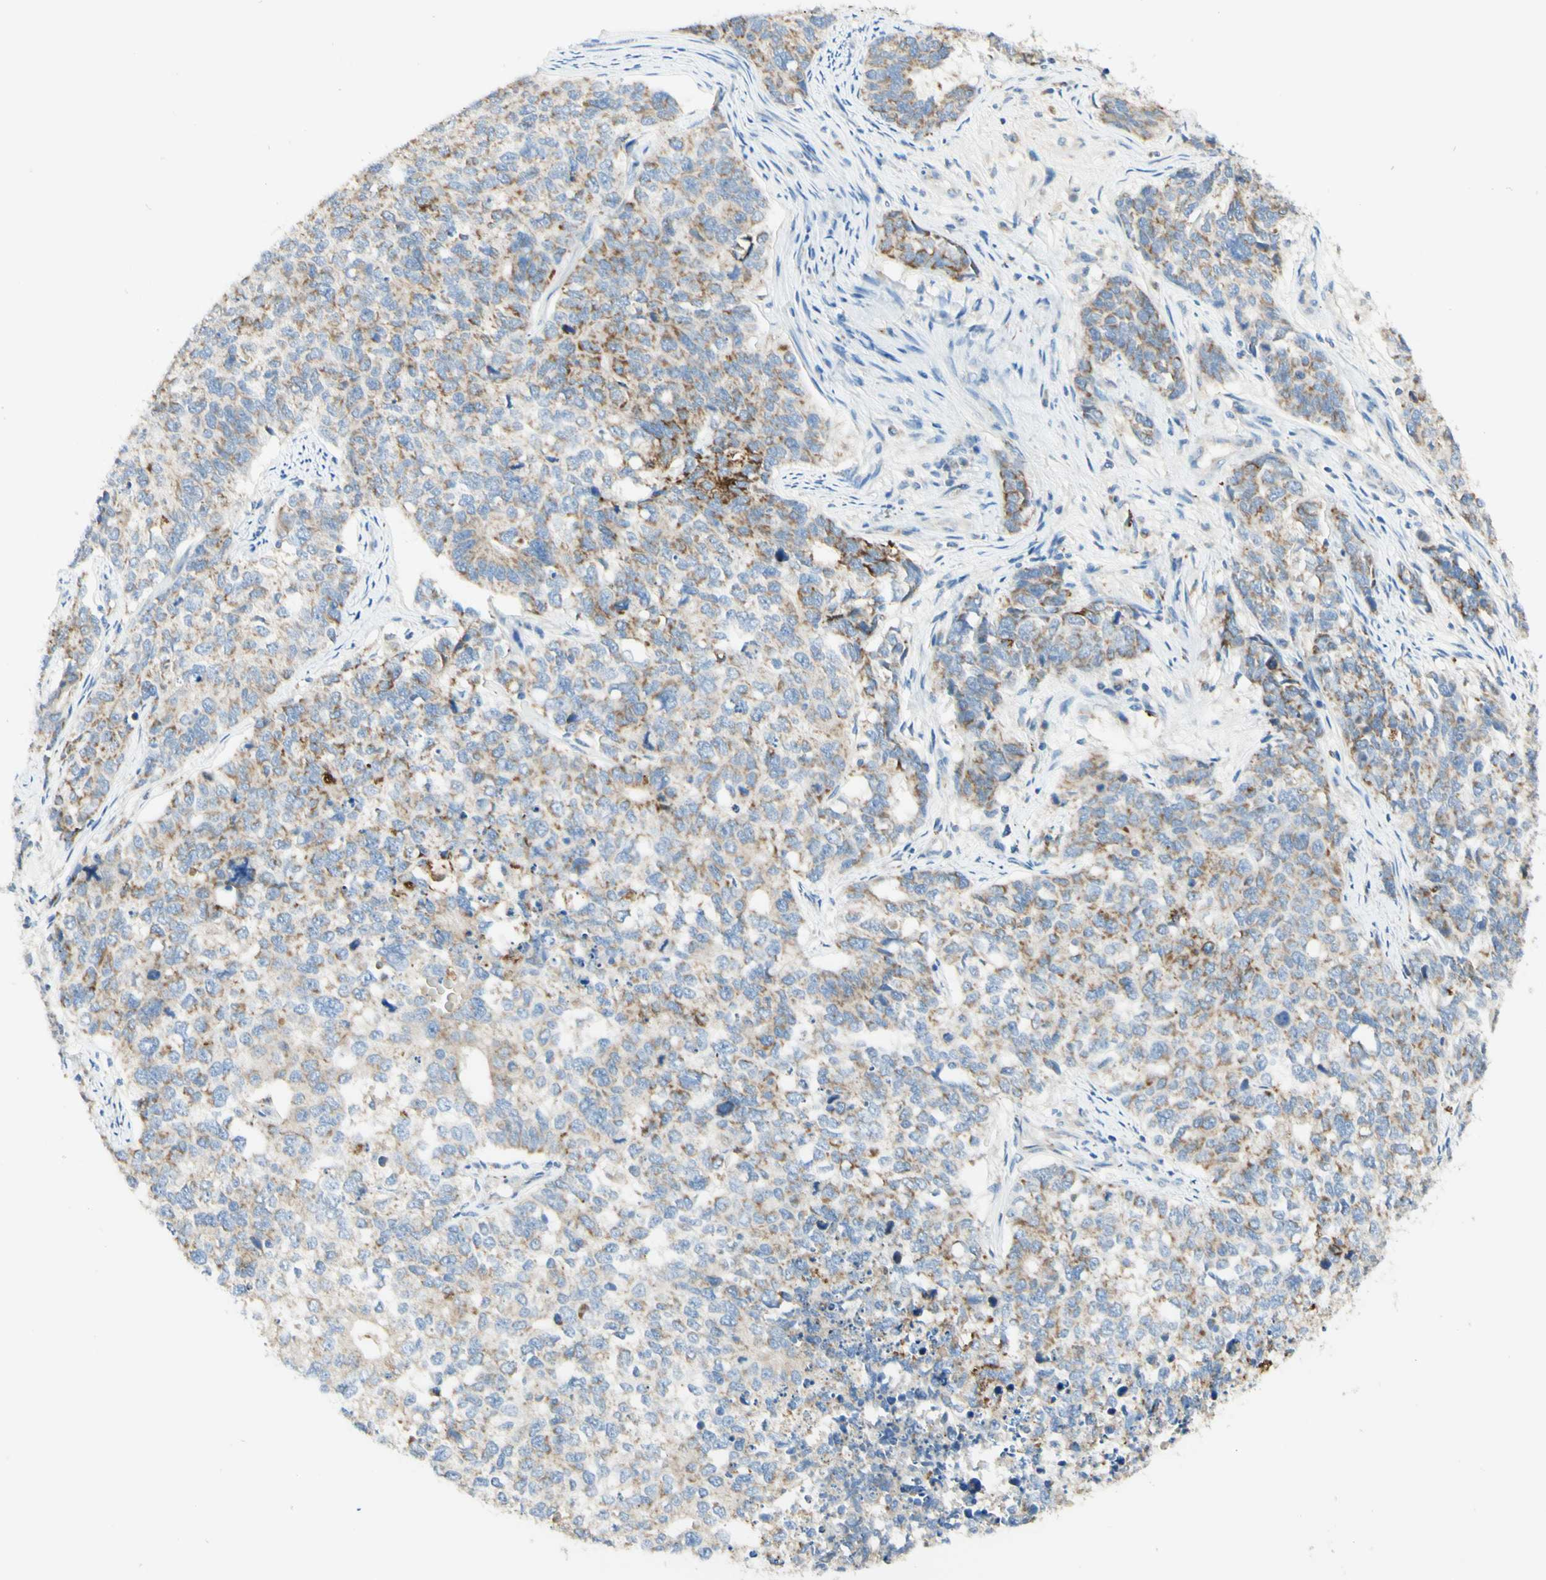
{"staining": {"intensity": "moderate", "quantity": "25%-75%", "location": "cytoplasmic/membranous"}, "tissue": "cervical cancer", "cell_type": "Tumor cells", "image_type": "cancer", "snomed": [{"axis": "morphology", "description": "Squamous cell carcinoma, NOS"}, {"axis": "topography", "description": "Cervix"}], "caption": "An IHC micrograph of tumor tissue is shown. Protein staining in brown labels moderate cytoplasmic/membranous positivity in cervical cancer (squamous cell carcinoma) within tumor cells.", "gene": "ARMC10", "patient": {"sex": "female", "age": 63}}